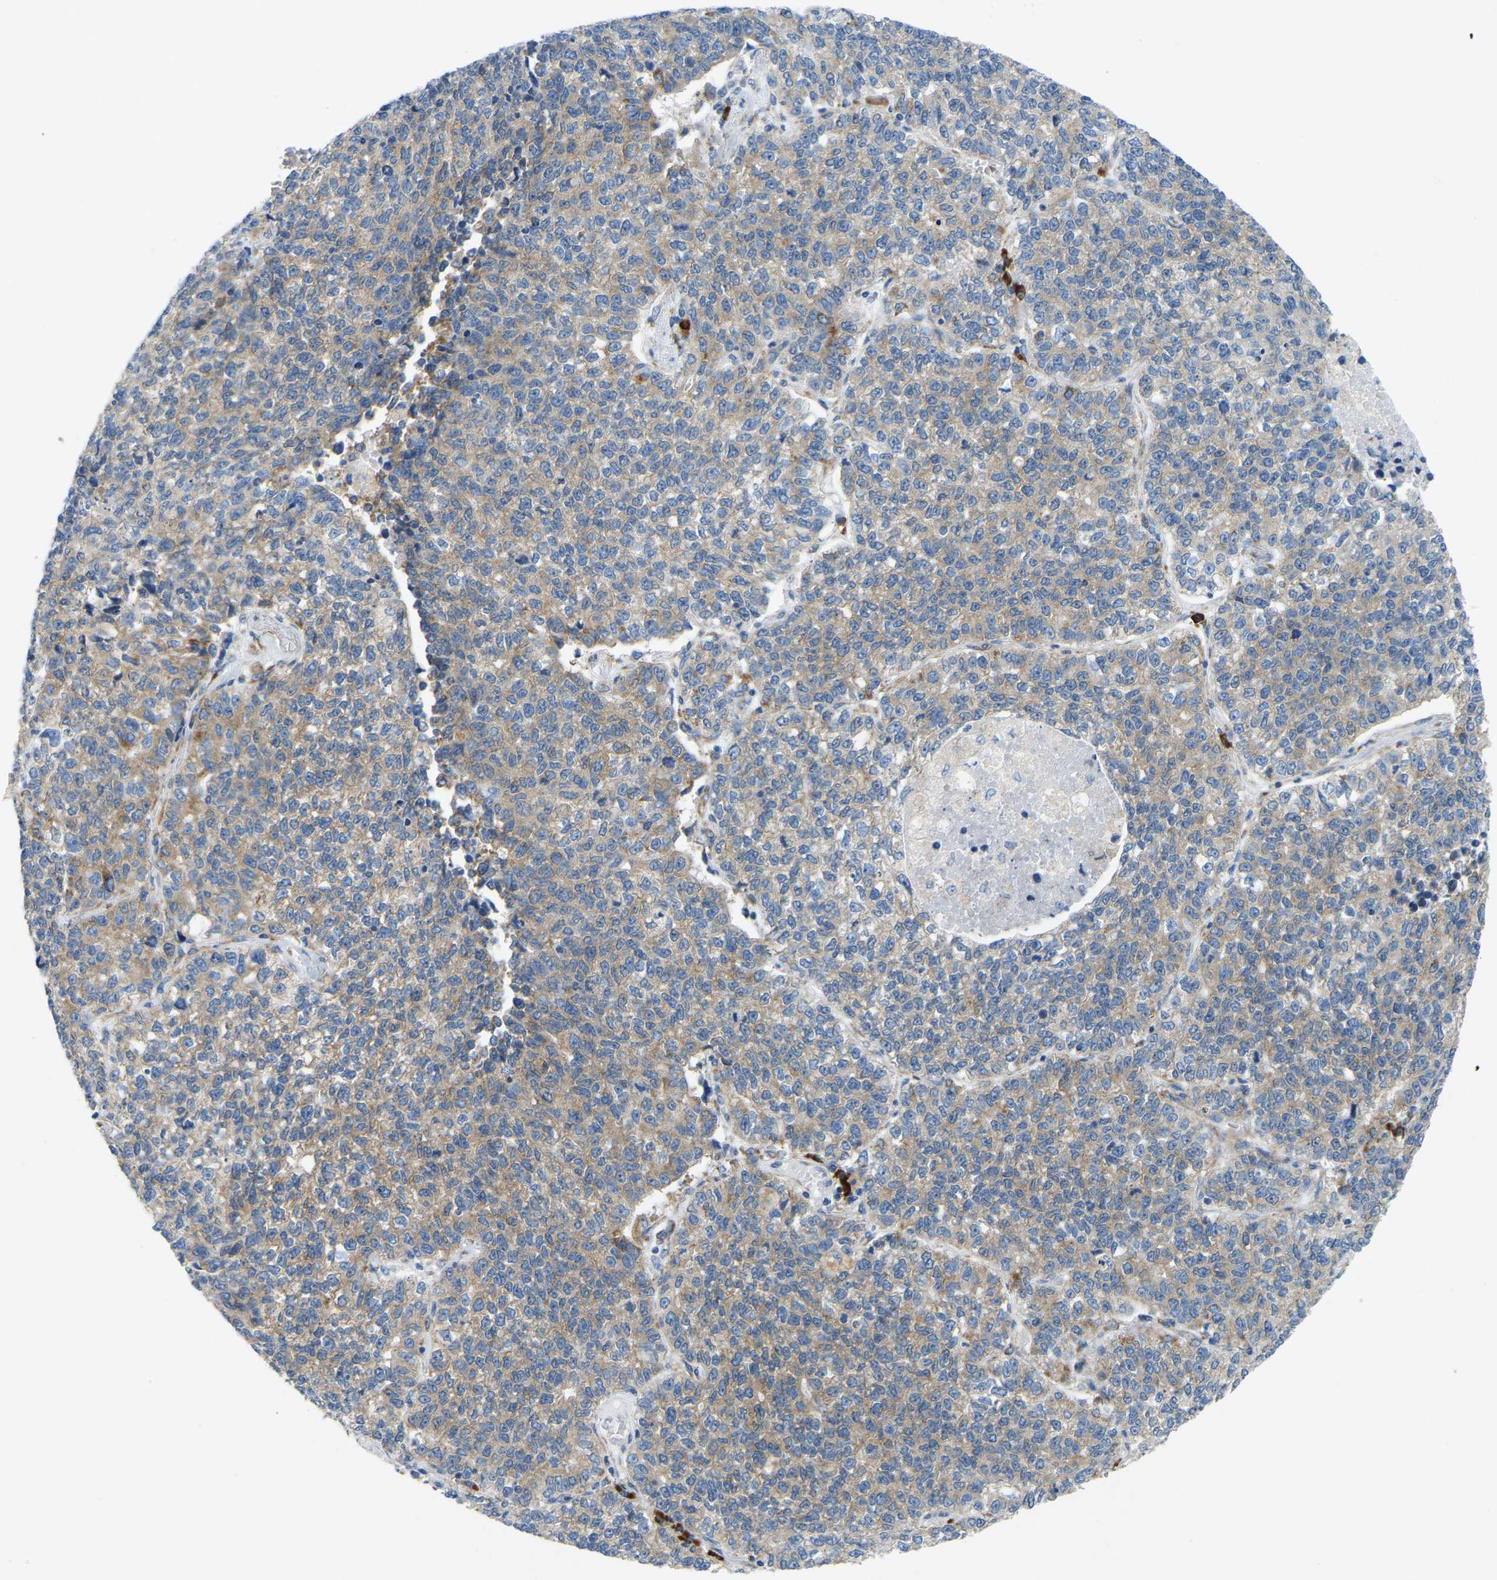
{"staining": {"intensity": "moderate", "quantity": ">75%", "location": "cytoplasmic/membranous"}, "tissue": "lung cancer", "cell_type": "Tumor cells", "image_type": "cancer", "snomed": [{"axis": "morphology", "description": "Adenocarcinoma, NOS"}, {"axis": "topography", "description": "Lung"}], "caption": "The image reveals staining of lung cancer (adenocarcinoma), revealing moderate cytoplasmic/membranous protein expression (brown color) within tumor cells.", "gene": "SND1", "patient": {"sex": "male", "age": 49}}